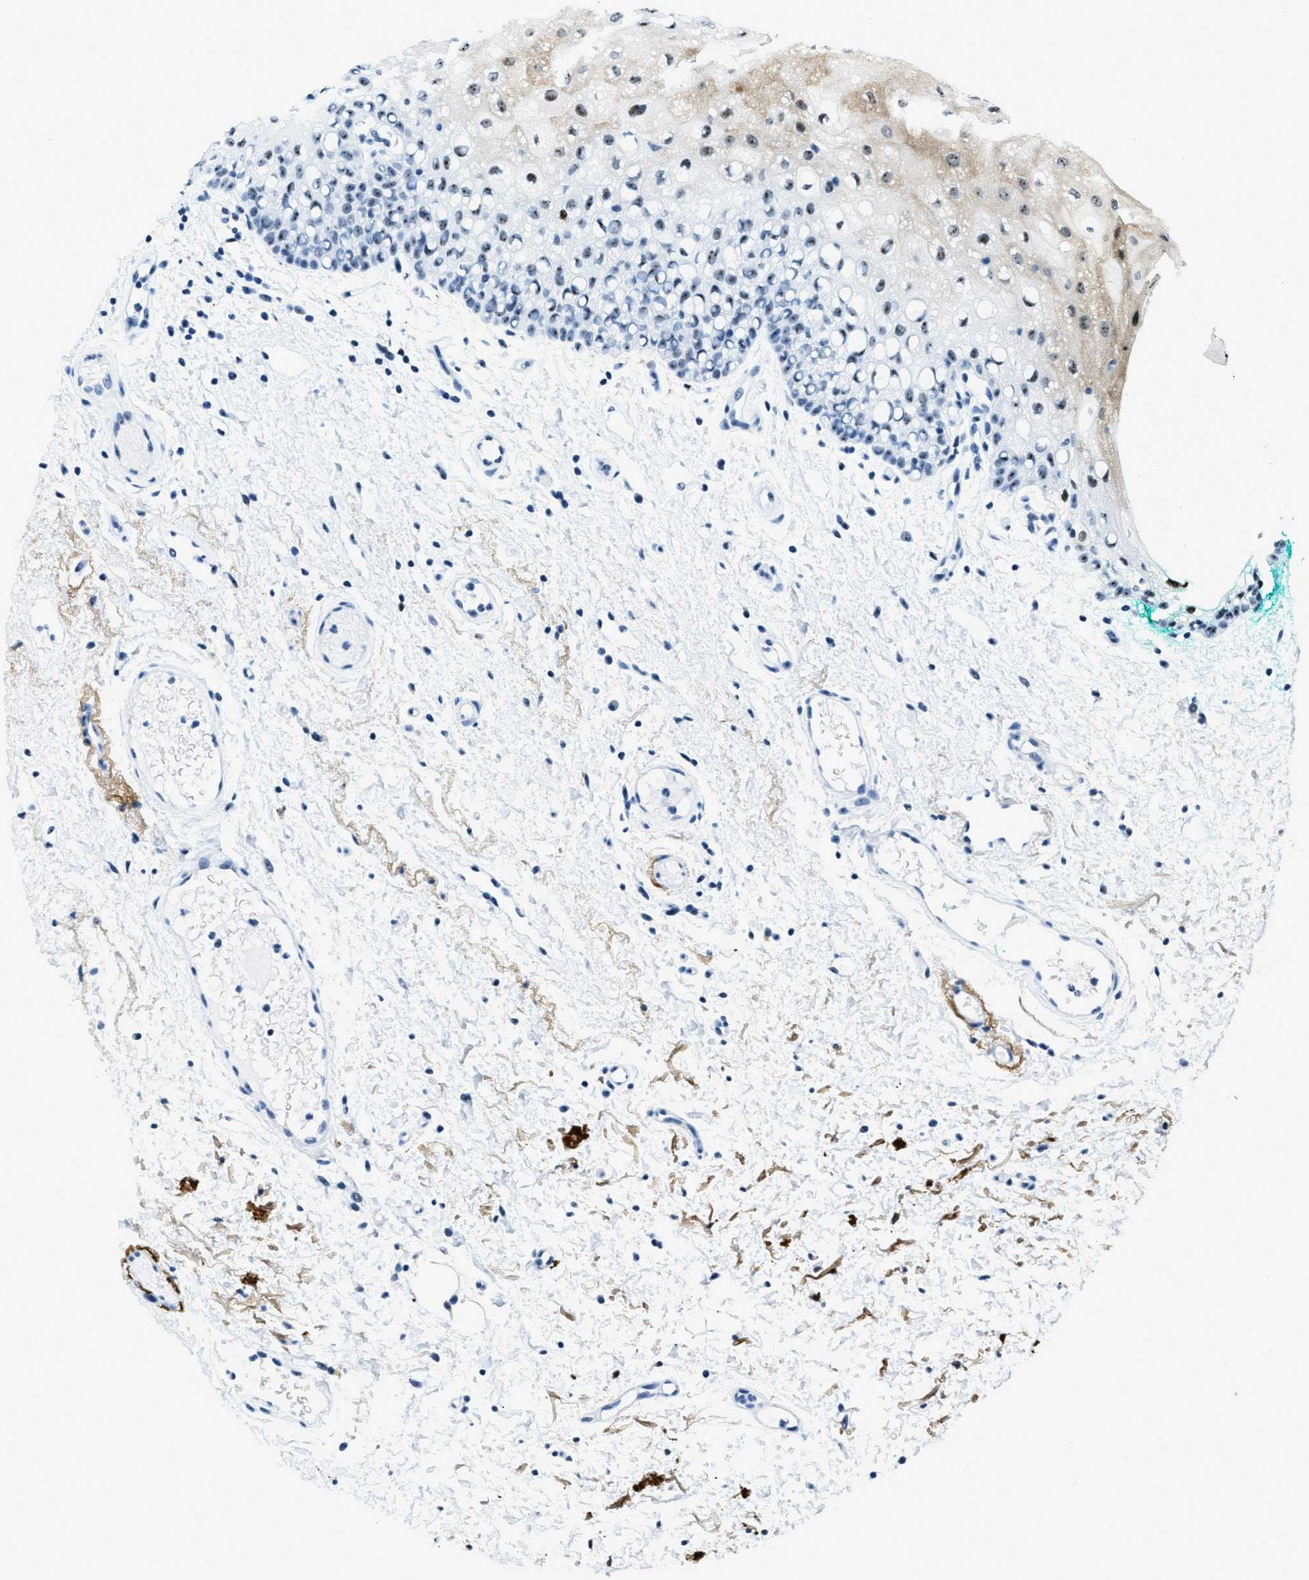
{"staining": {"intensity": "moderate", "quantity": "25%-75%", "location": "cytoplasmic/membranous,nuclear"}, "tissue": "oral mucosa", "cell_type": "Squamous epithelial cells", "image_type": "normal", "snomed": [{"axis": "morphology", "description": "Normal tissue, NOS"}, {"axis": "morphology", "description": "Squamous cell carcinoma, NOS"}, {"axis": "topography", "description": "Oral tissue"}, {"axis": "topography", "description": "Salivary gland"}, {"axis": "topography", "description": "Head-Neck"}], "caption": "Protein staining by IHC reveals moderate cytoplasmic/membranous,nuclear positivity in about 25%-75% of squamous epithelial cells in benign oral mucosa.", "gene": "PLA2G2A", "patient": {"sex": "female", "age": 62}}